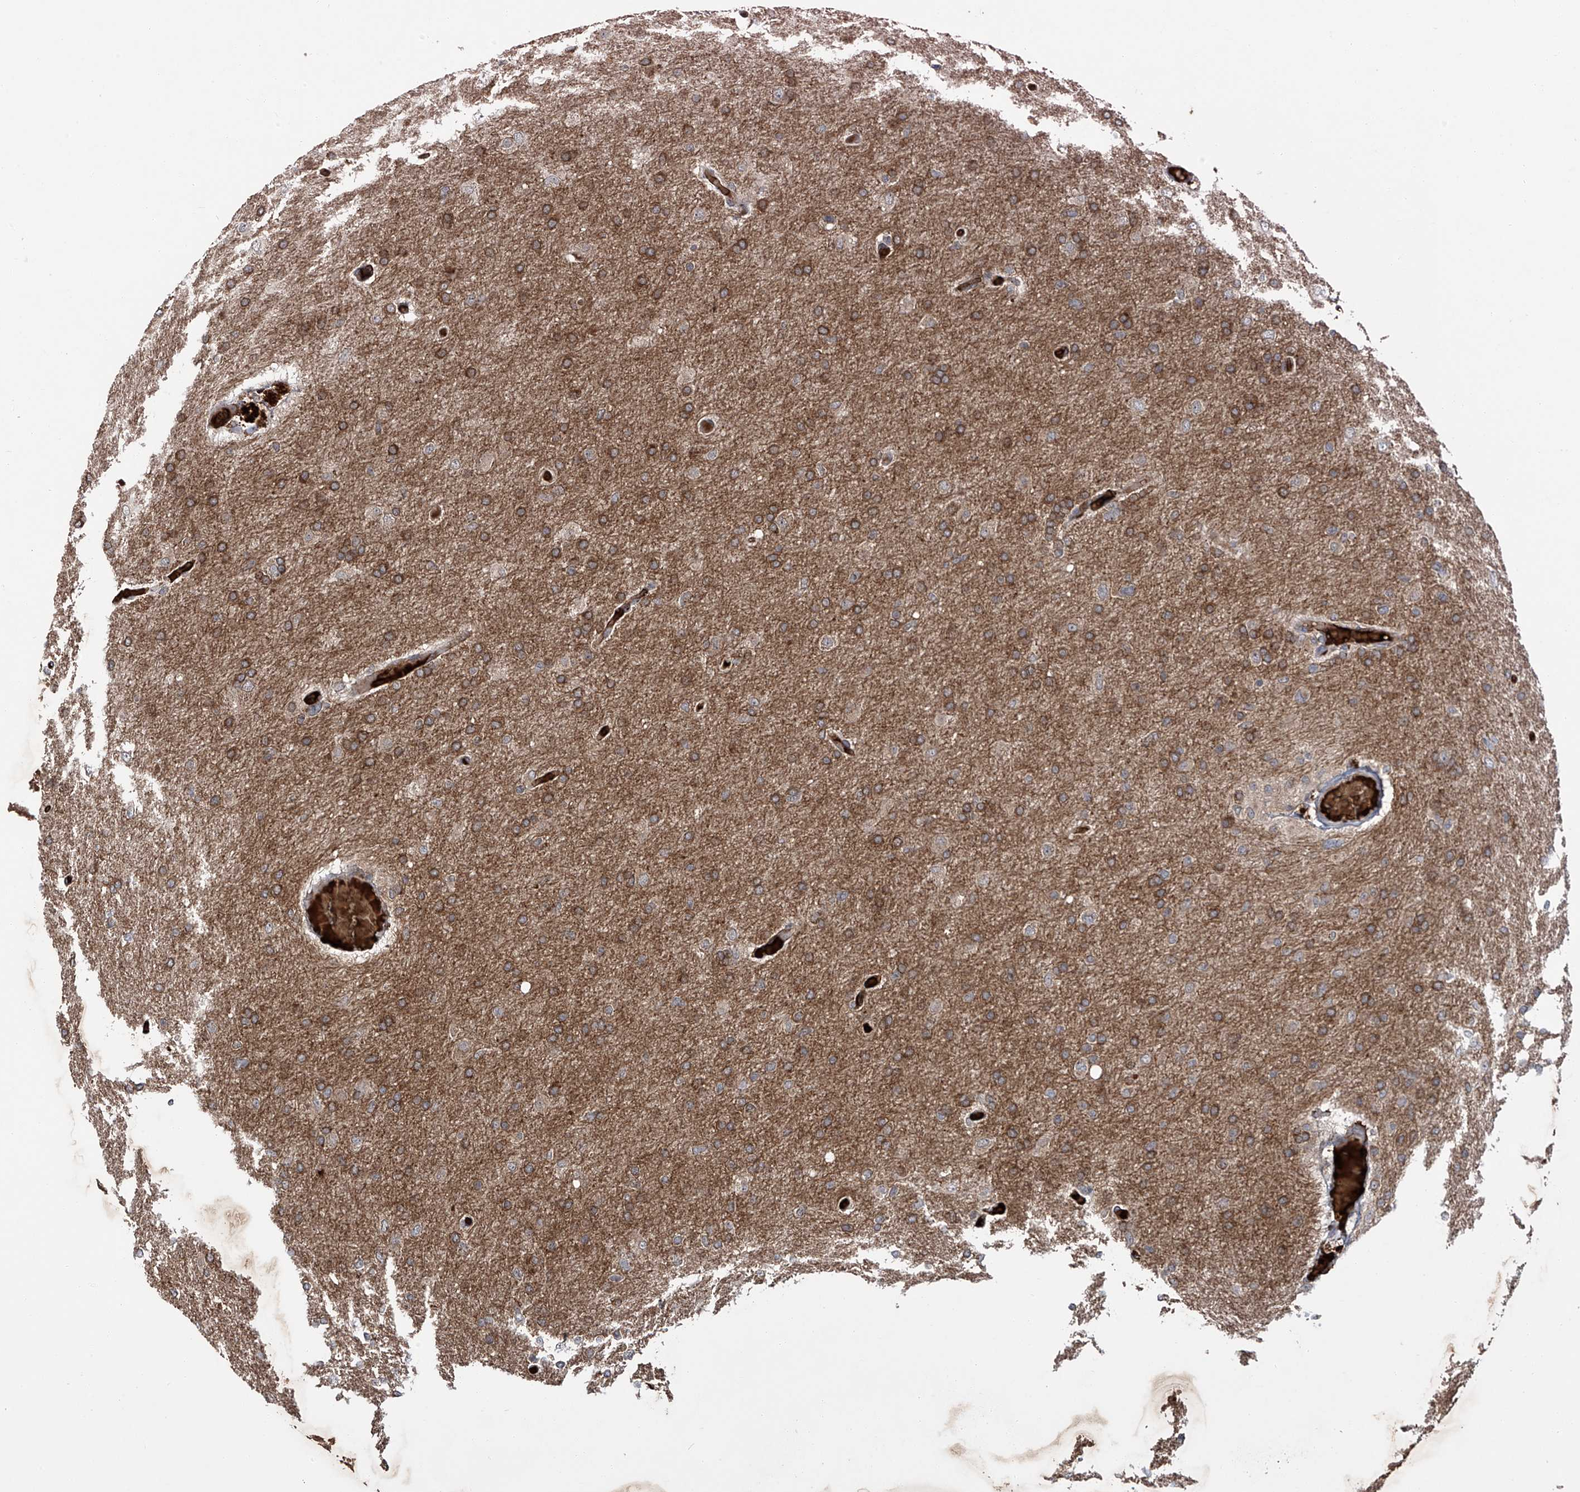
{"staining": {"intensity": "moderate", "quantity": ">75%", "location": "cytoplasmic/membranous"}, "tissue": "glioma", "cell_type": "Tumor cells", "image_type": "cancer", "snomed": [{"axis": "morphology", "description": "Glioma, malignant, High grade"}, {"axis": "topography", "description": "Cerebral cortex"}], "caption": "An image of human malignant glioma (high-grade) stained for a protein shows moderate cytoplasmic/membranous brown staining in tumor cells. (Brightfield microscopy of DAB IHC at high magnification).", "gene": "ZDHHC9", "patient": {"sex": "female", "age": 36}}